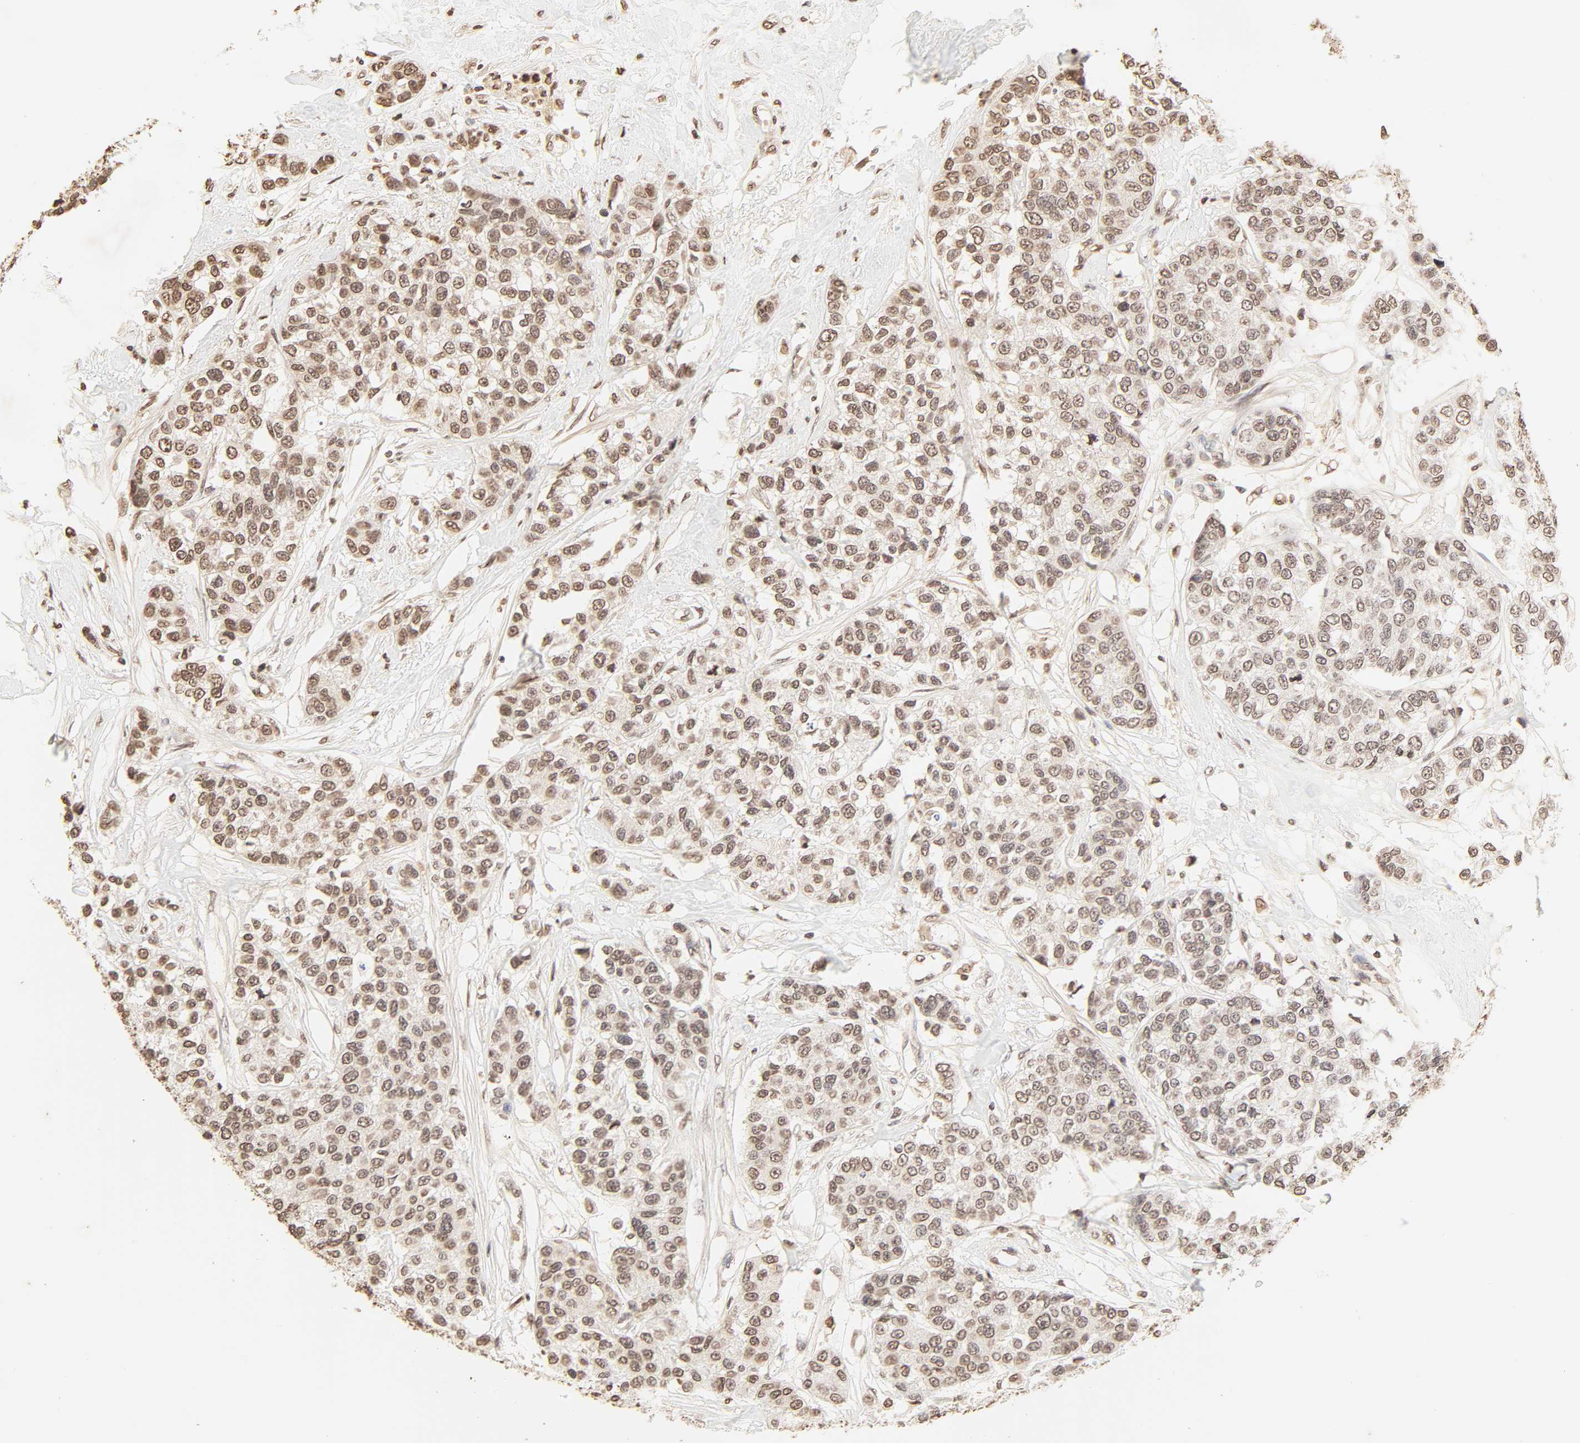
{"staining": {"intensity": "moderate", "quantity": ">75%", "location": "nuclear"}, "tissue": "breast cancer", "cell_type": "Tumor cells", "image_type": "cancer", "snomed": [{"axis": "morphology", "description": "Duct carcinoma"}, {"axis": "topography", "description": "Breast"}], "caption": "Human intraductal carcinoma (breast) stained with a brown dye displays moderate nuclear positive expression in about >75% of tumor cells.", "gene": "TBL1X", "patient": {"sex": "female", "age": 51}}